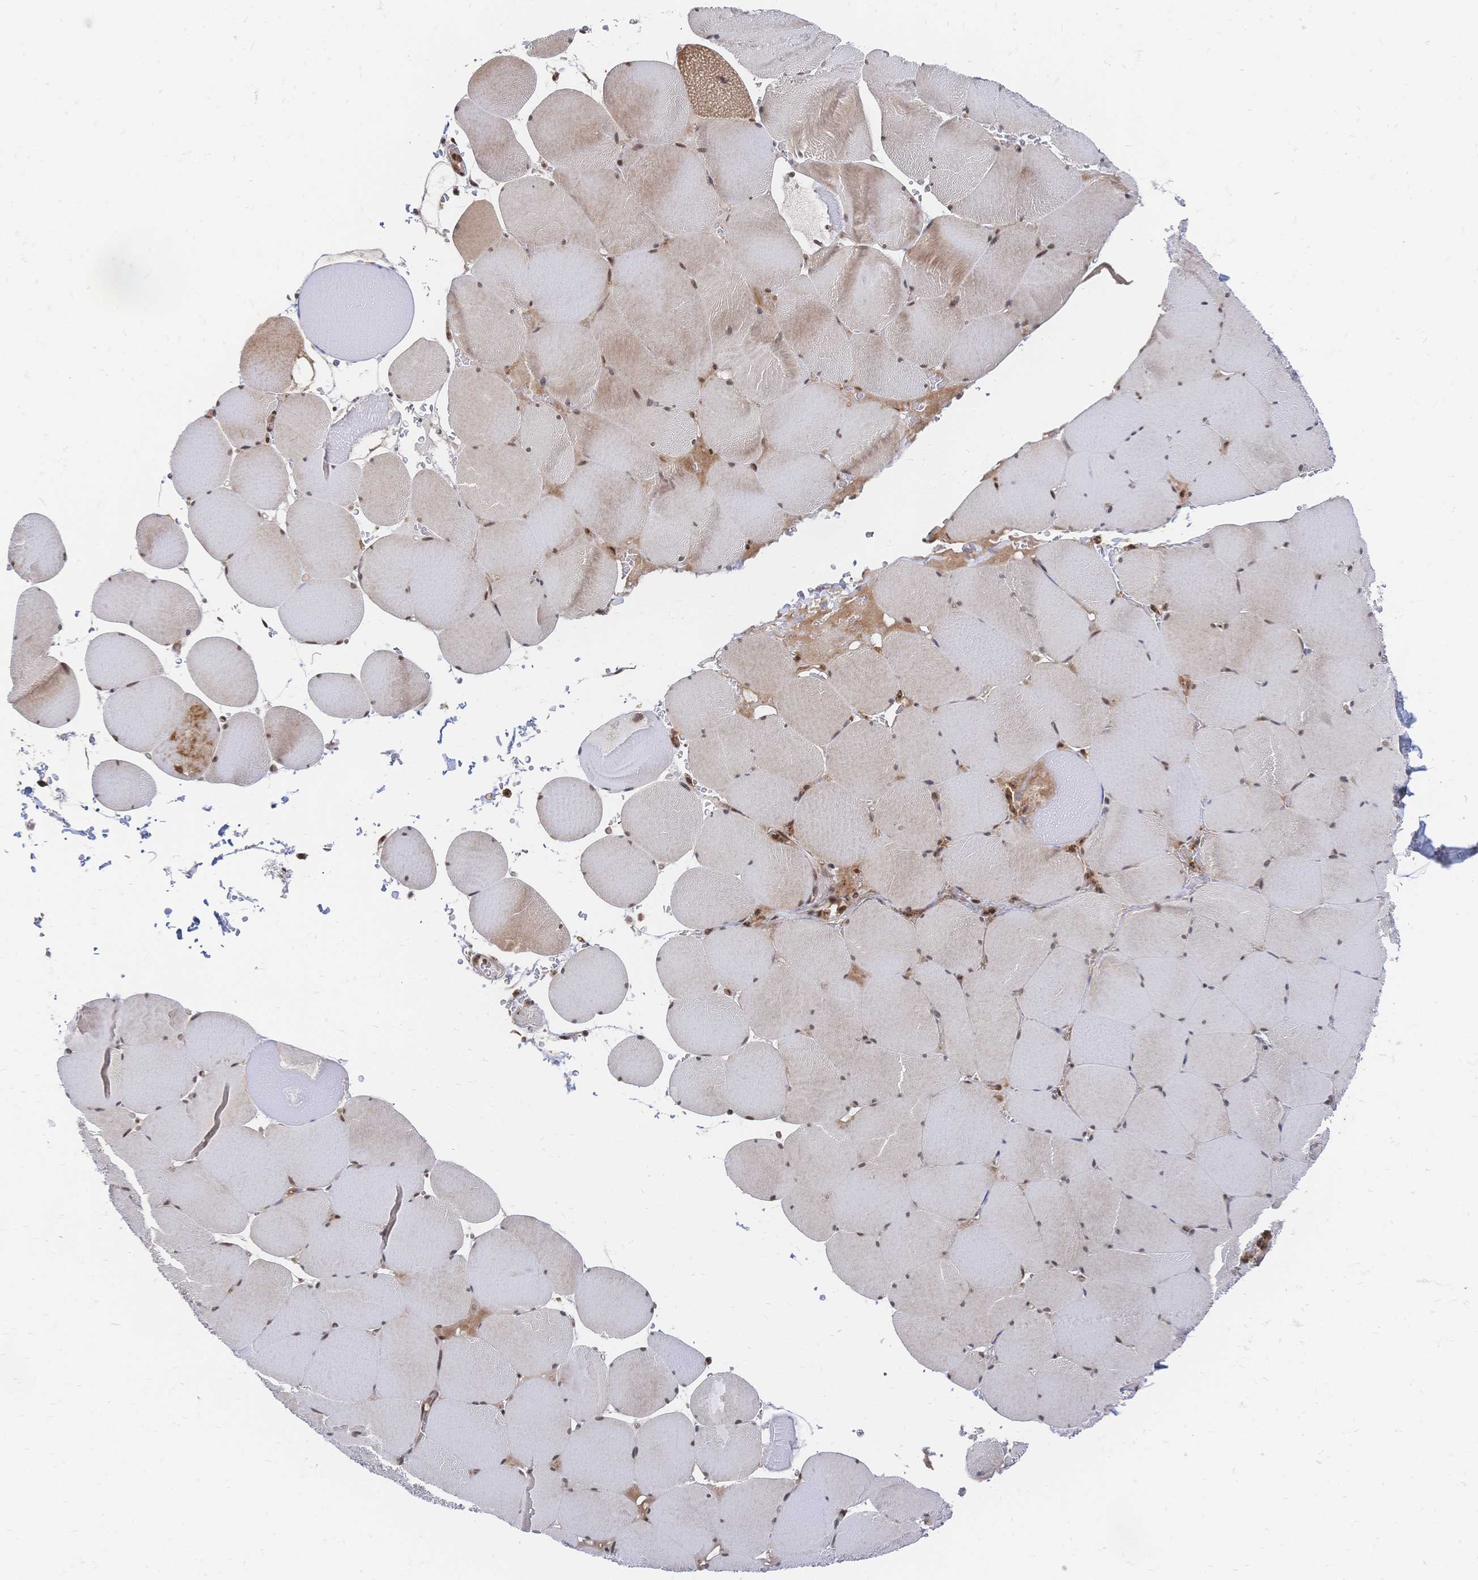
{"staining": {"intensity": "weak", "quantity": "25%-75%", "location": "cytoplasmic/membranous,nuclear"}, "tissue": "skeletal muscle", "cell_type": "Myocytes", "image_type": "normal", "snomed": [{"axis": "morphology", "description": "Normal tissue, NOS"}, {"axis": "topography", "description": "Skeletal muscle"}, {"axis": "topography", "description": "Head-Neck"}], "caption": "Skeletal muscle was stained to show a protein in brown. There is low levels of weak cytoplasmic/membranous,nuclear staining in approximately 25%-75% of myocytes. The staining was performed using DAB to visualize the protein expression in brown, while the nuclei were stained in blue with hematoxylin (Magnification: 20x).", "gene": "NELFA", "patient": {"sex": "male", "age": 66}}